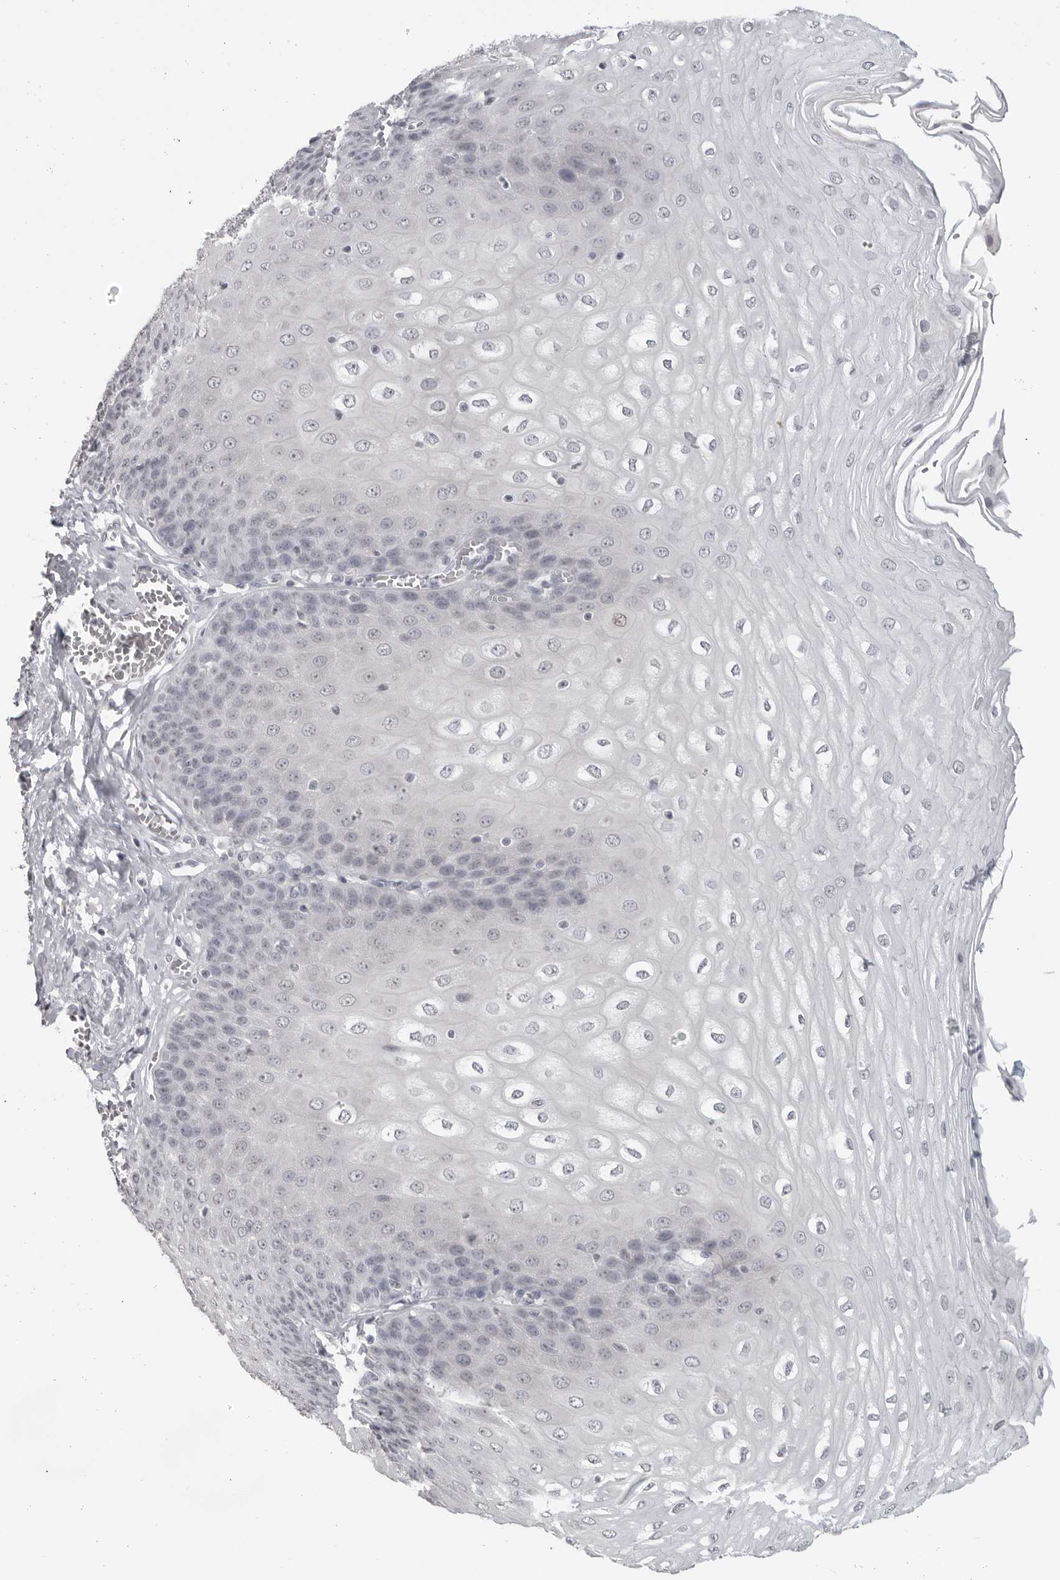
{"staining": {"intensity": "negative", "quantity": "none", "location": "none"}, "tissue": "esophagus", "cell_type": "Squamous epithelial cells", "image_type": "normal", "snomed": [{"axis": "morphology", "description": "Normal tissue, NOS"}, {"axis": "topography", "description": "Esophagus"}], "caption": "The micrograph demonstrates no significant staining in squamous epithelial cells of esophagus. The staining was performed using DAB to visualize the protein expression in brown, while the nuclei were stained in blue with hematoxylin (Magnification: 20x).", "gene": "PRSS1", "patient": {"sex": "male", "age": 60}}